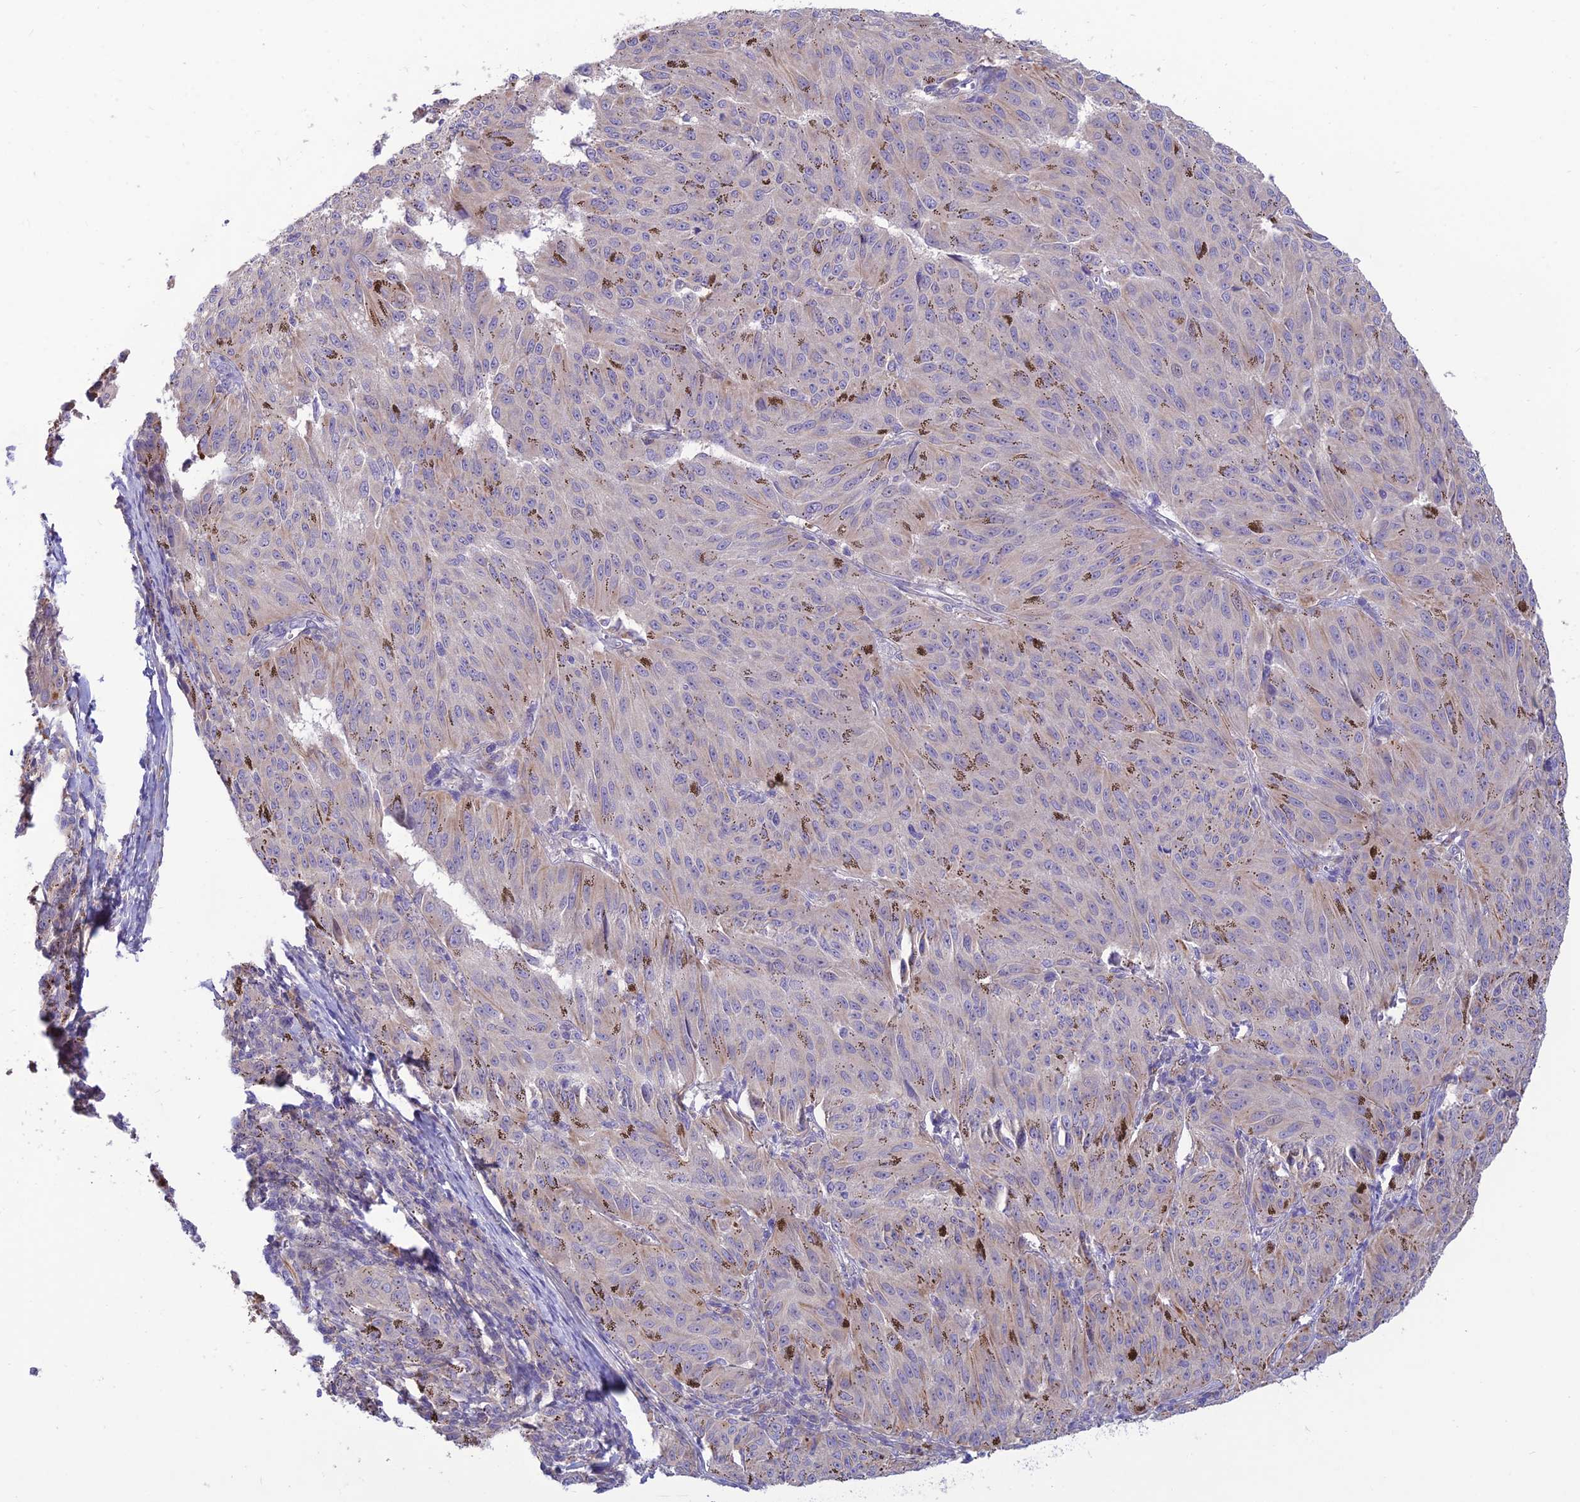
{"staining": {"intensity": "negative", "quantity": "none", "location": "none"}, "tissue": "melanoma", "cell_type": "Tumor cells", "image_type": "cancer", "snomed": [{"axis": "morphology", "description": "Malignant melanoma, NOS"}, {"axis": "topography", "description": "Skin"}], "caption": "Immunohistochemistry (IHC) histopathology image of malignant melanoma stained for a protein (brown), which shows no staining in tumor cells.", "gene": "ST8SIA5", "patient": {"sex": "female", "age": 72}}